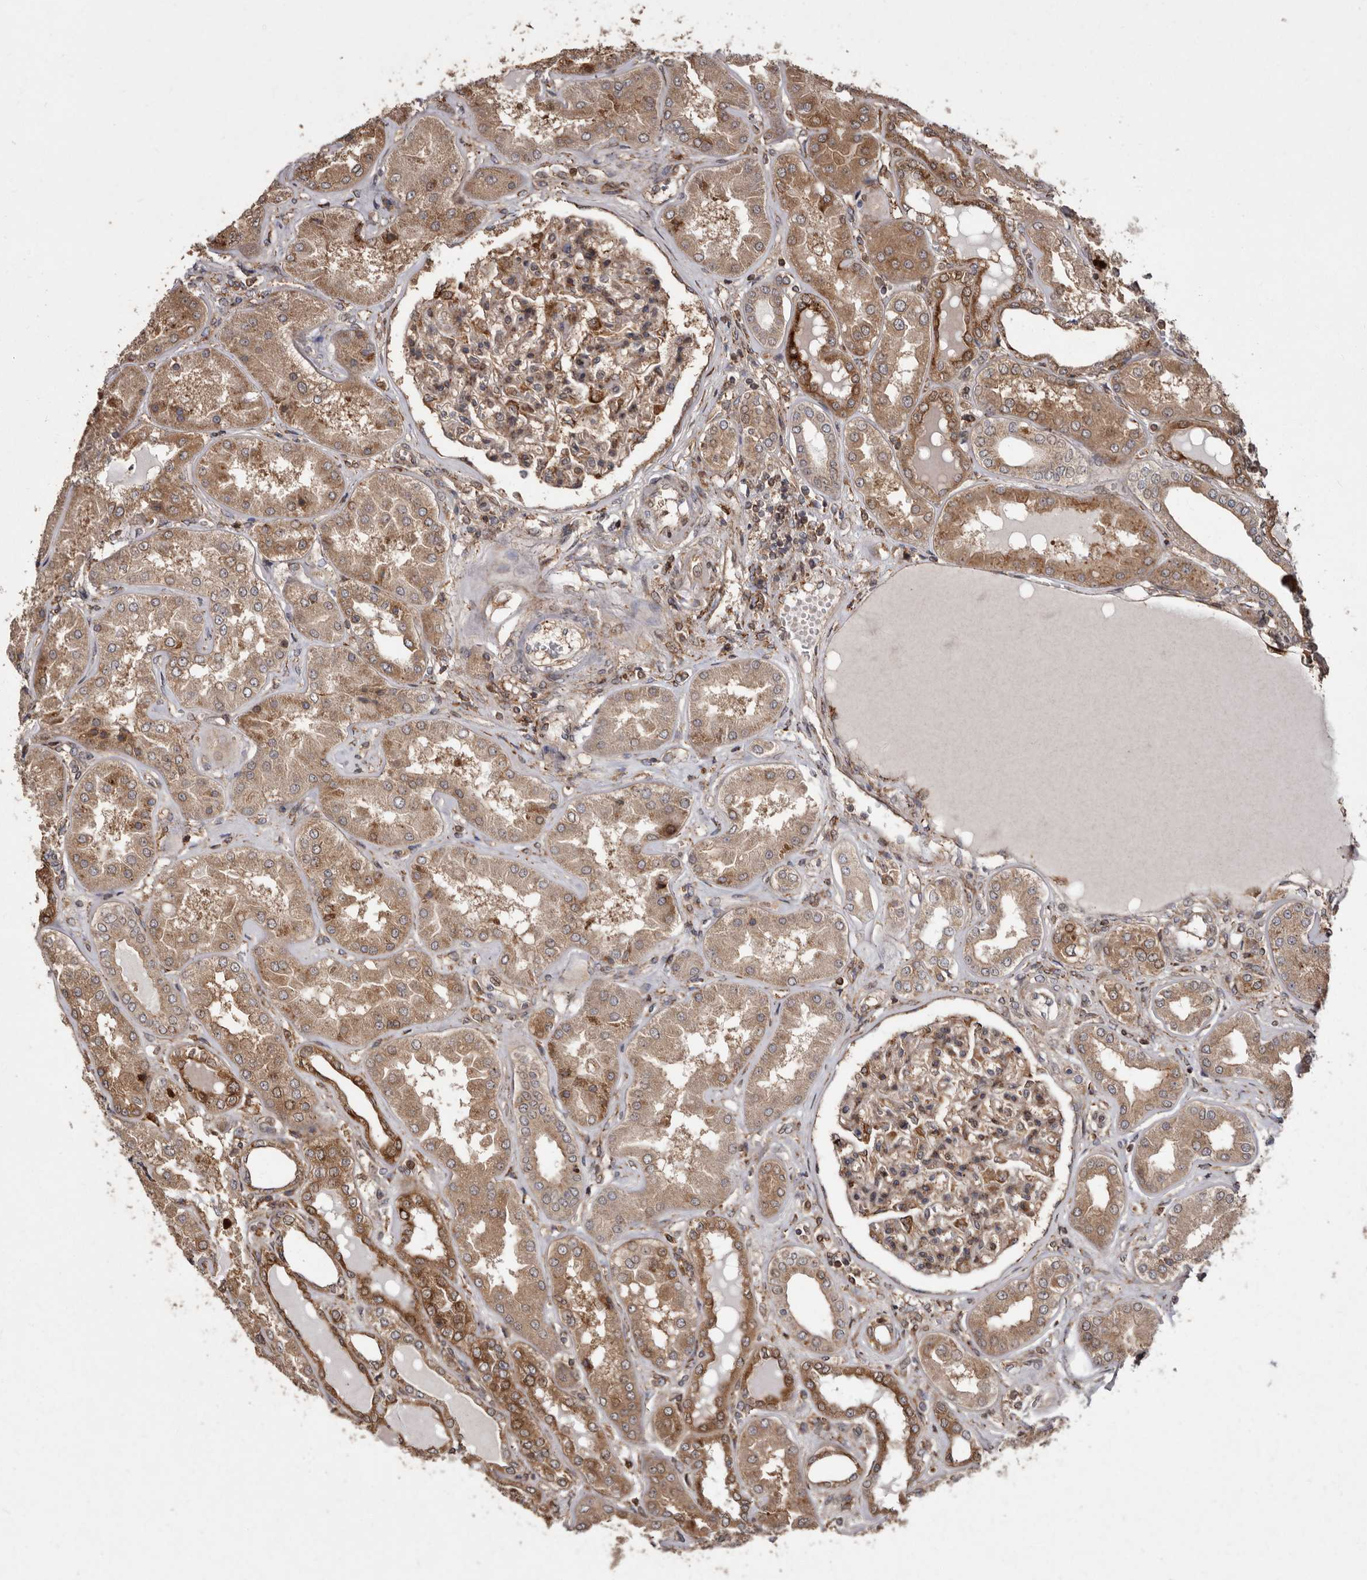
{"staining": {"intensity": "moderate", "quantity": ">75%", "location": "cytoplasmic/membranous"}, "tissue": "kidney", "cell_type": "Cells in glomeruli", "image_type": "normal", "snomed": [{"axis": "morphology", "description": "Normal tissue, NOS"}, {"axis": "topography", "description": "Kidney"}], "caption": "This histopathology image displays IHC staining of unremarkable kidney, with medium moderate cytoplasmic/membranous positivity in approximately >75% of cells in glomeruli.", "gene": "FLAD1", "patient": {"sex": "female", "age": 56}}